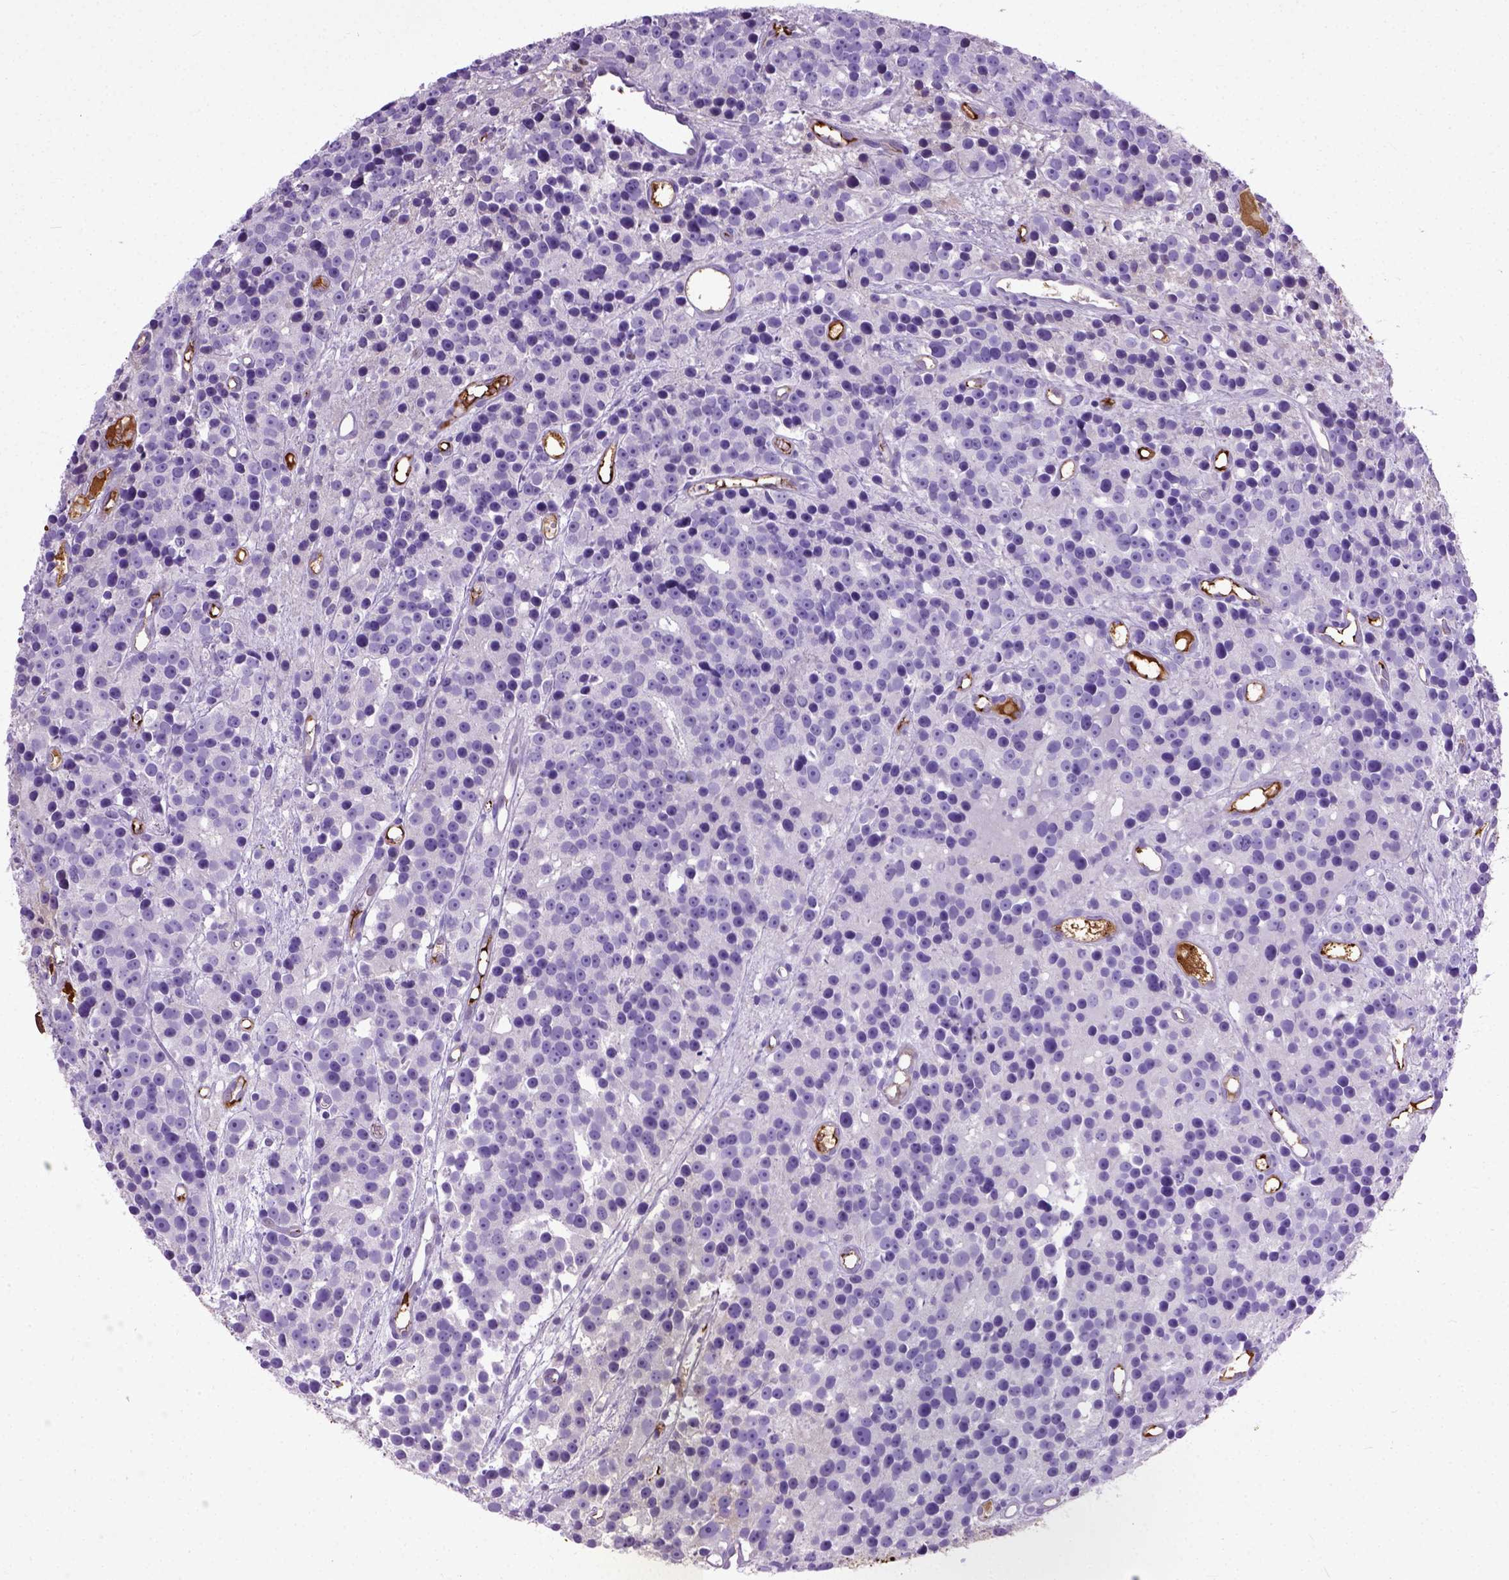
{"staining": {"intensity": "negative", "quantity": "none", "location": "none"}, "tissue": "prostate cancer", "cell_type": "Tumor cells", "image_type": "cancer", "snomed": [{"axis": "morphology", "description": "Adenocarcinoma, High grade"}, {"axis": "topography", "description": "Prostate"}], "caption": "DAB (3,3'-diaminobenzidine) immunohistochemical staining of human prostate cancer displays no significant positivity in tumor cells.", "gene": "ADAMTS8", "patient": {"sex": "male", "age": 77}}